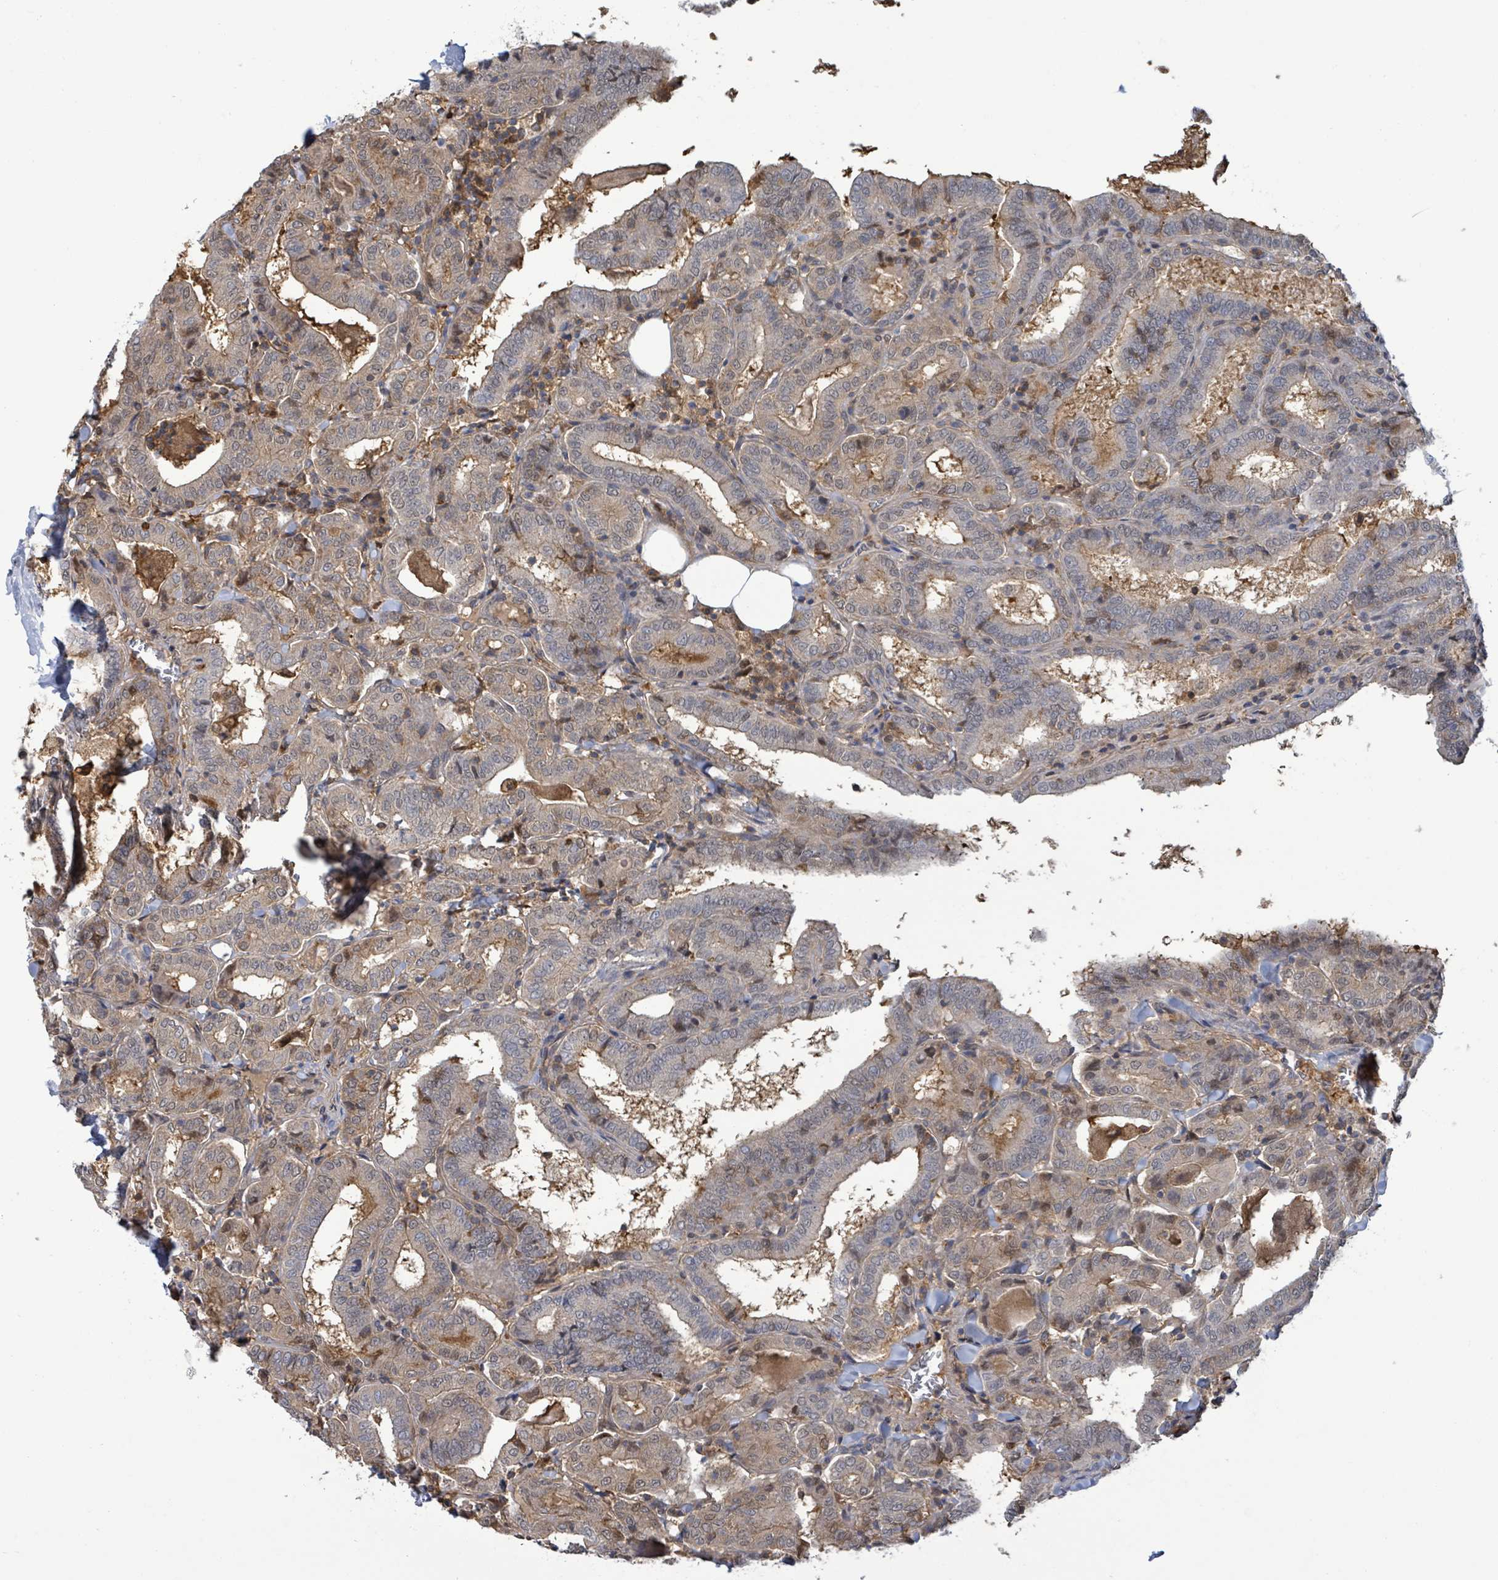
{"staining": {"intensity": "negative", "quantity": "none", "location": "none"}, "tissue": "thyroid cancer", "cell_type": "Tumor cells", "image_type": "cancer", "snomed": [{"axis": "morphology", "description": "Papillary adenocarcinoma, NOS"}, {"axis": "topography", "description": "Thyroid gland"}], "caption": "An immunohistochemistry image of papillary adenocarcinoma (thyroid) is shown. There is no staining in tumor cells of papillary adenocarcinoma (thyroid). The staining was performed using DAB (3,3'-diaminobenzidine) to visualize the protein expression in brown, while the nuclei were stained in blue with hematoxylin (Magnification: 20x).", "gene": "PGAM1", "patient": {"sex": "female", "age": 72}}